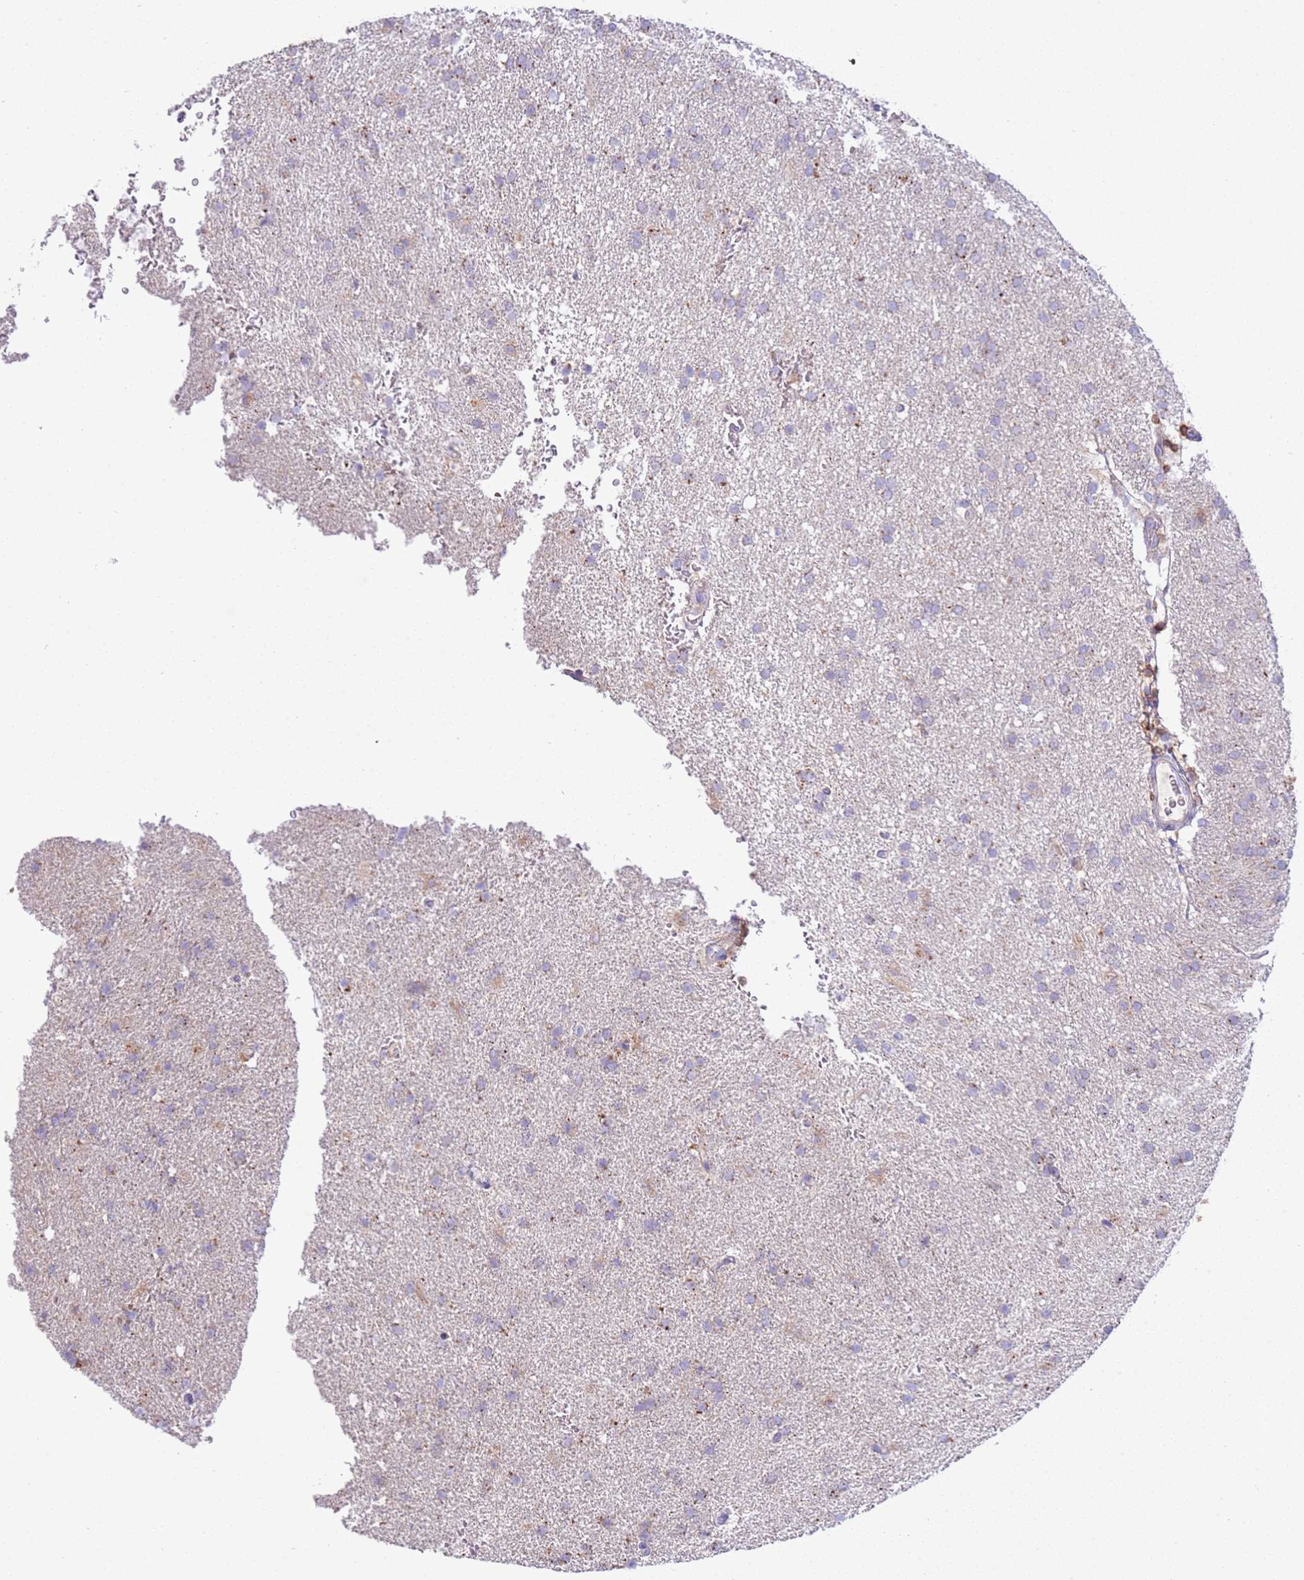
{"staining": {"intensity": "strong", "quantity": "<25%", "location": "cytoplasmic/membranous"}, "tissue": "glioma", "cell_type": "Tumor cells", "image_type": "cancer", "snomed": [{"axis": "morphology", "description": "Glioma, malignant, High grade"}, {"axis": "topography", "description": "Brain"}], "caption": "Immunohistochemistry image of human glioma stained for a protein (brown), which shows medium levels of strong cytoplasmic/membranous expression in about <25% of tumor cells.", "gene": "TTPAL", "patient": {"sex": "male", "age": 72}}